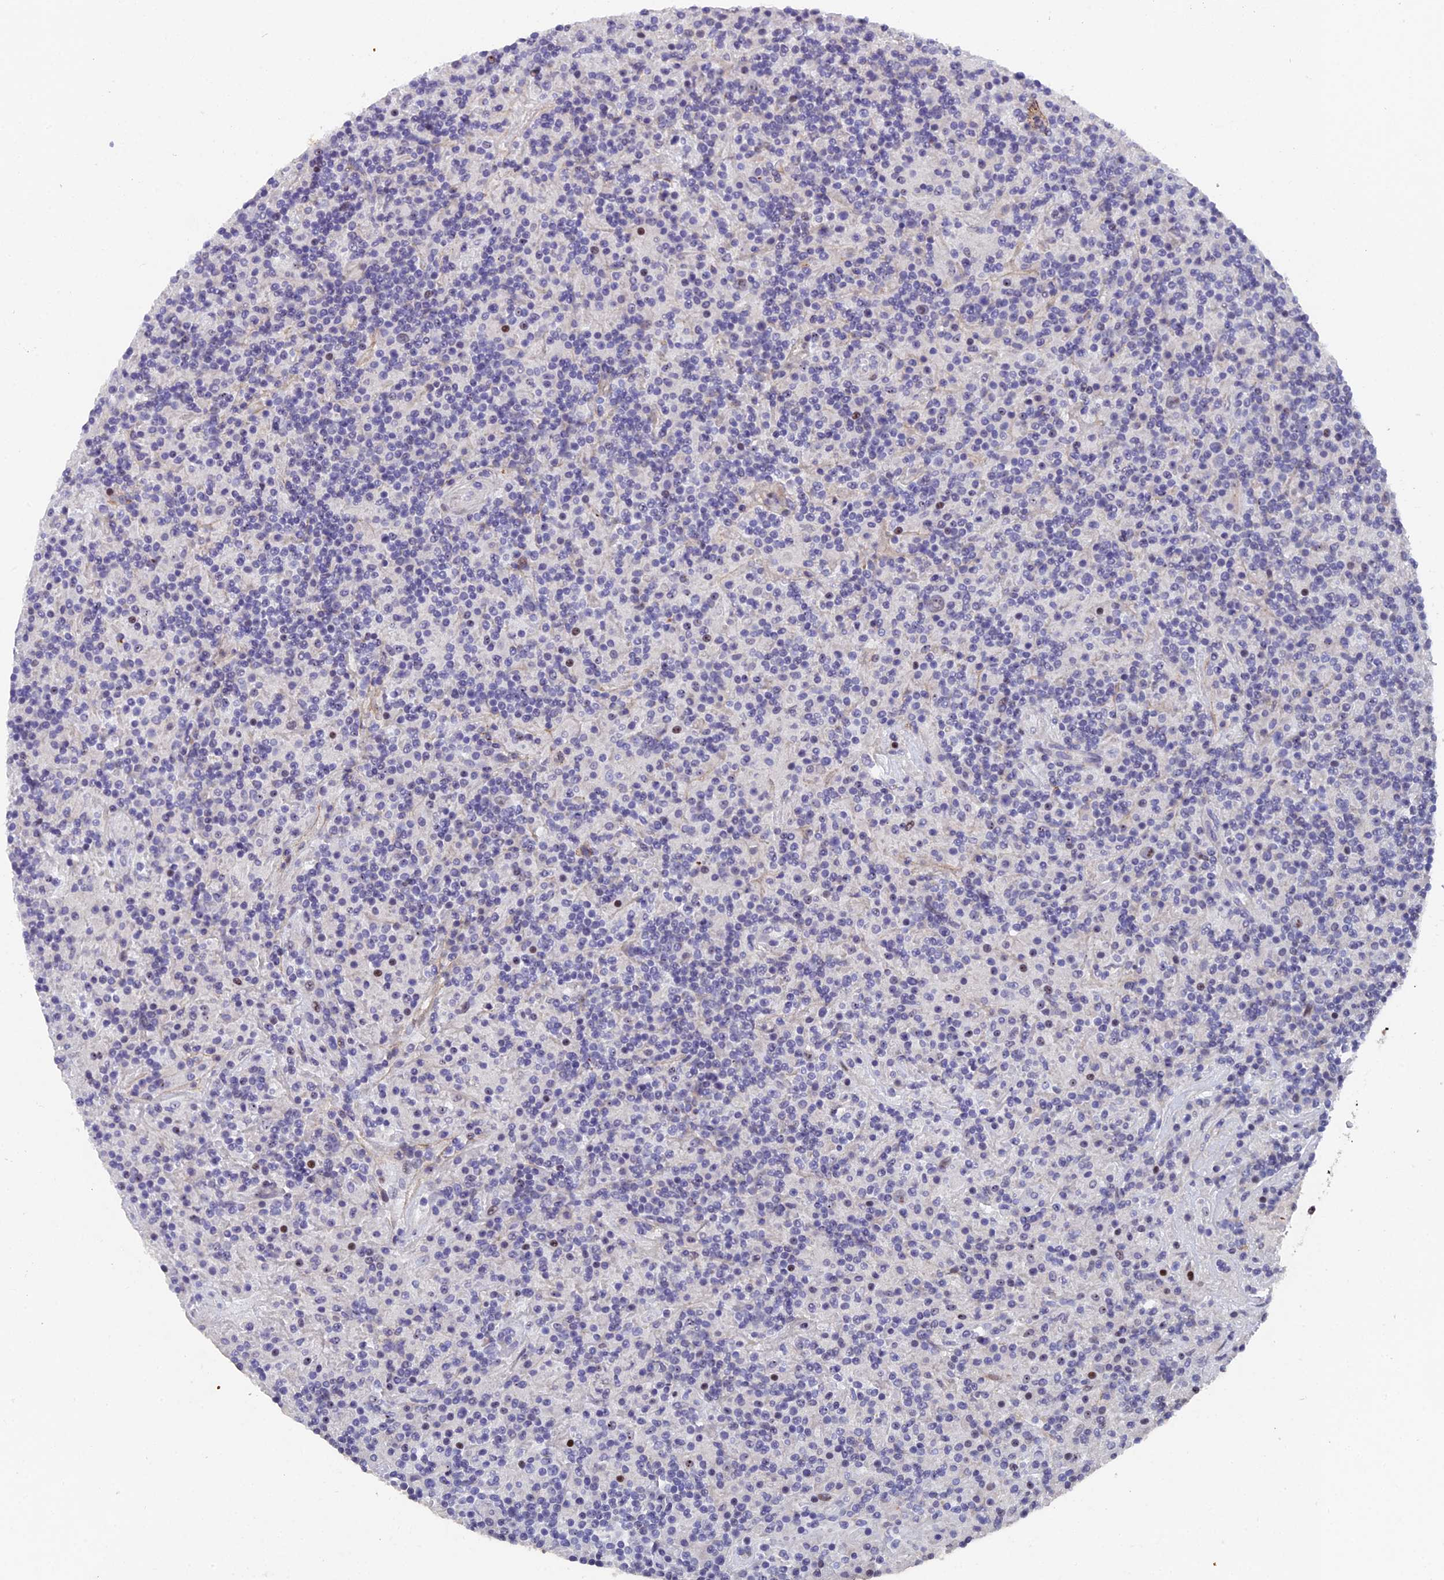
{"staining": {"intensity": "negative", "quantity": "none", "location": "none"}, "tissue": "lymphoma", "cell_type": "Tumor cells", "image_type": "cancer", "snomed": [{"axis": "morphology", "description": "Hodgkin's disease, NOS"}, {"axis": "topography", "description": "Lymph node"}], "caption": "The IHC histopathology image has no significant positivity in tumor cells of lymphoma tissue.", "gene": "XKR9", "patient": {"sex": "male", "age": 70}}